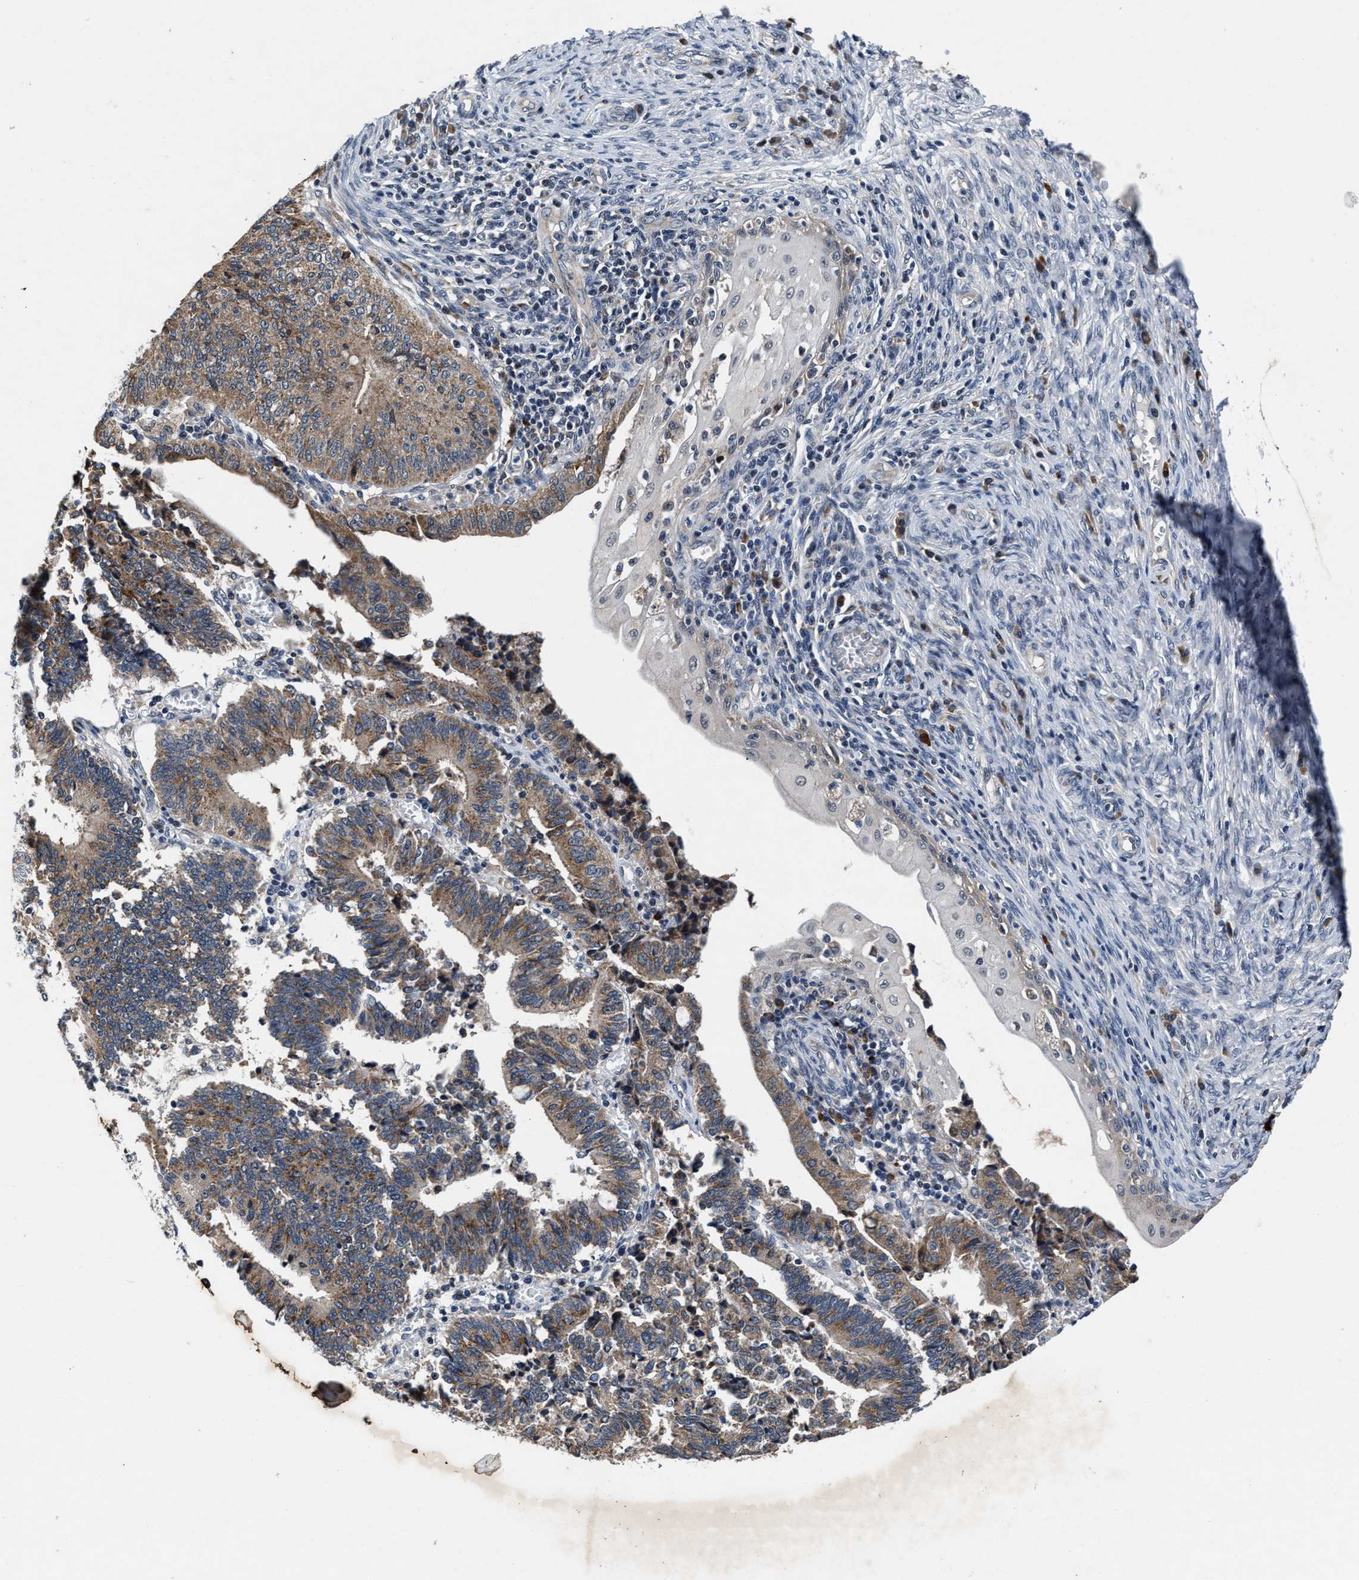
{"staining": {"intensity": "moderate", "quantity": ">75%", "location": "cytoplasmic/membranous"}, "tissue": "cervical cancer", "cell_type": "Tumor cells", "image_type": "cancer", "snomed": [{"axis": "morphology", "description": "Adenocarcinoma, NOS"}, {"axis": "topography", "description": "Cervix"}], "caption": "The micrograph shows a brown stain indicating the presence of a protein in the cytoplasmic/membranous of tumor cells in cervical cancer (adenocarcinoma).", "gene": "TMEM53", "patient": {"sex": "female", "age": 44}}